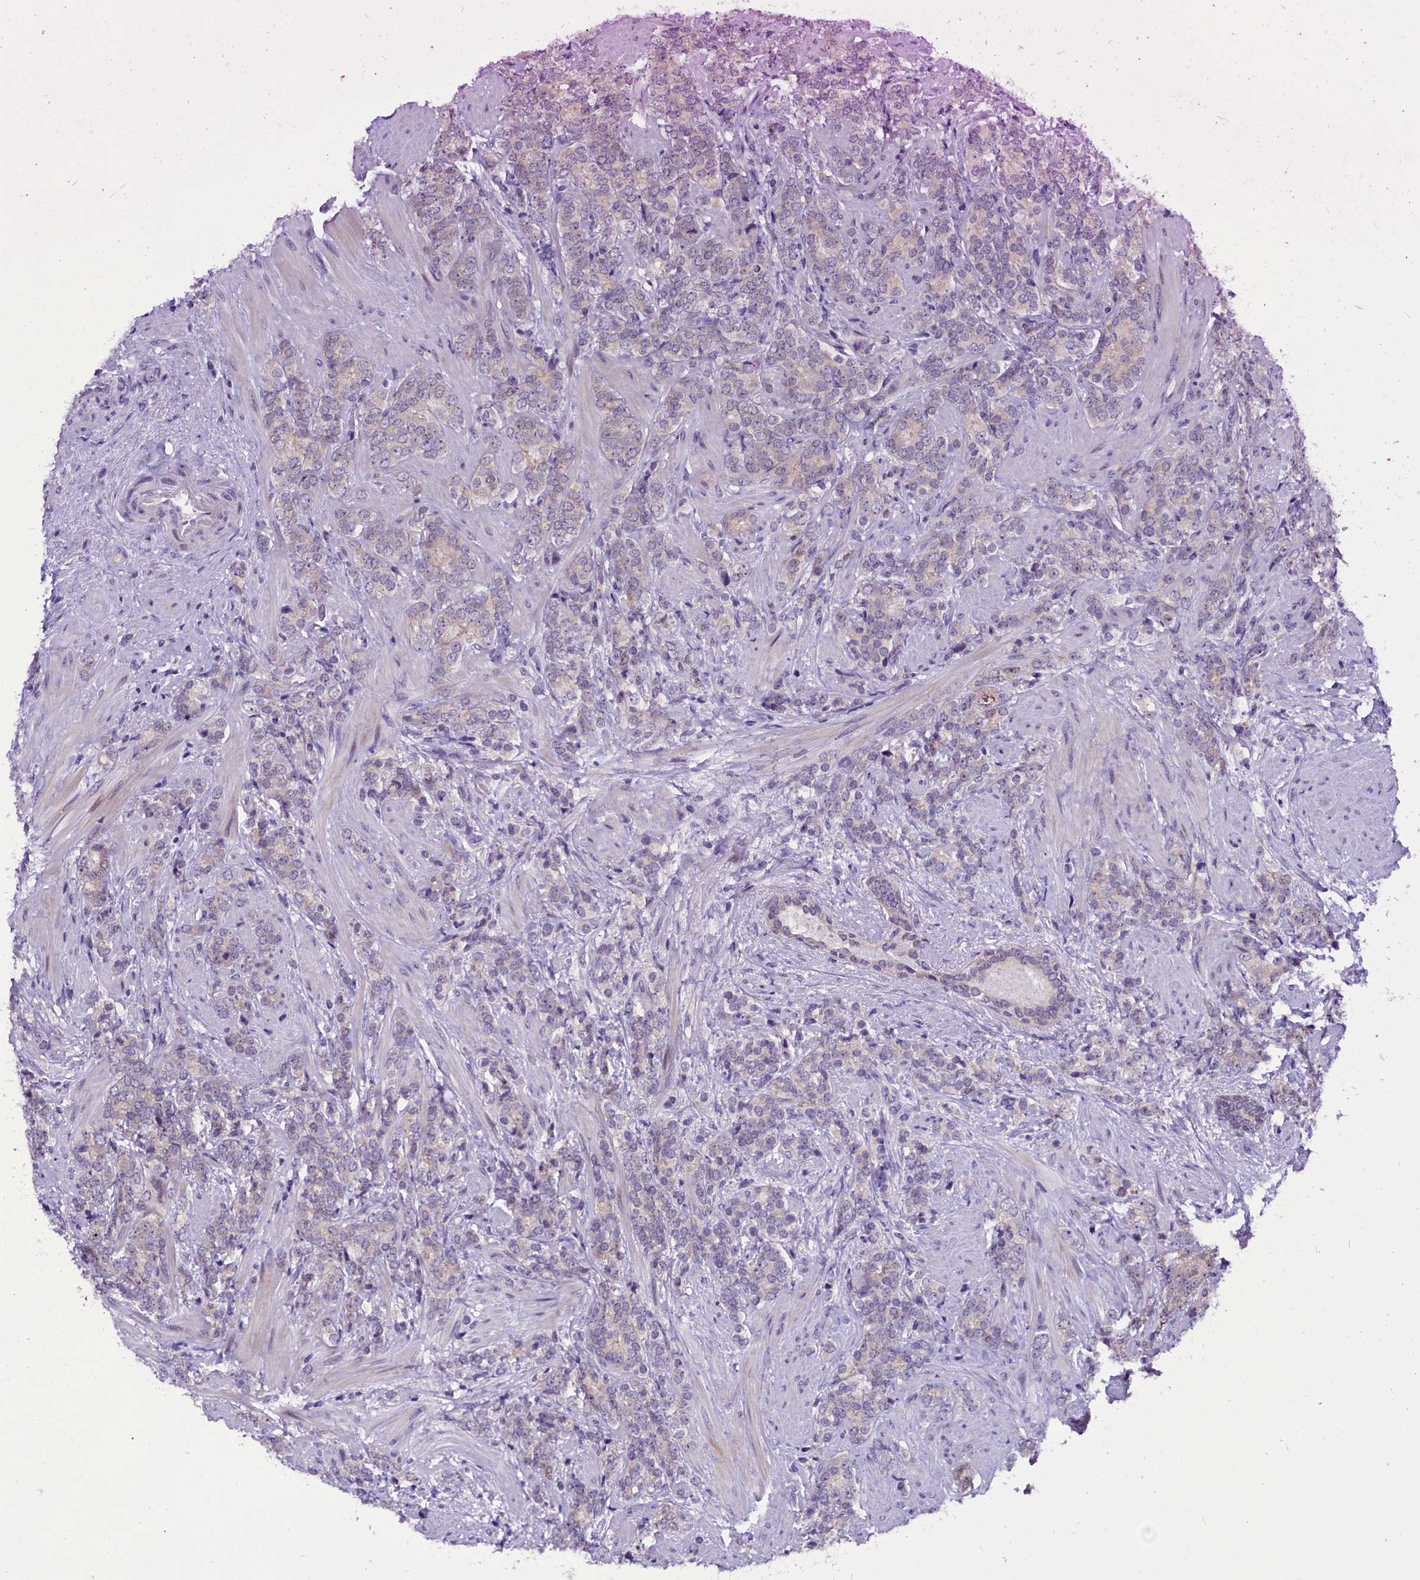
{"staining": {"intensity": "negative", "quantity": "none", "location": "none"}, "tissue": "prostate cancer", "cell_type": "Tumor cells", "image_type": "cancer", "snomed": [{"axis": "morphology", "description": "Adenocarcinoma, High grade"}, {"axis": "topography", "description": "Prostate"}], "caption": "A micrograph of prostate adenocarcinoma (high-grade) stained for a protein reveals no brown staining in tumor cells.", "gene": "CCDC106", "patient": {"sex": "male", "age": 64}}